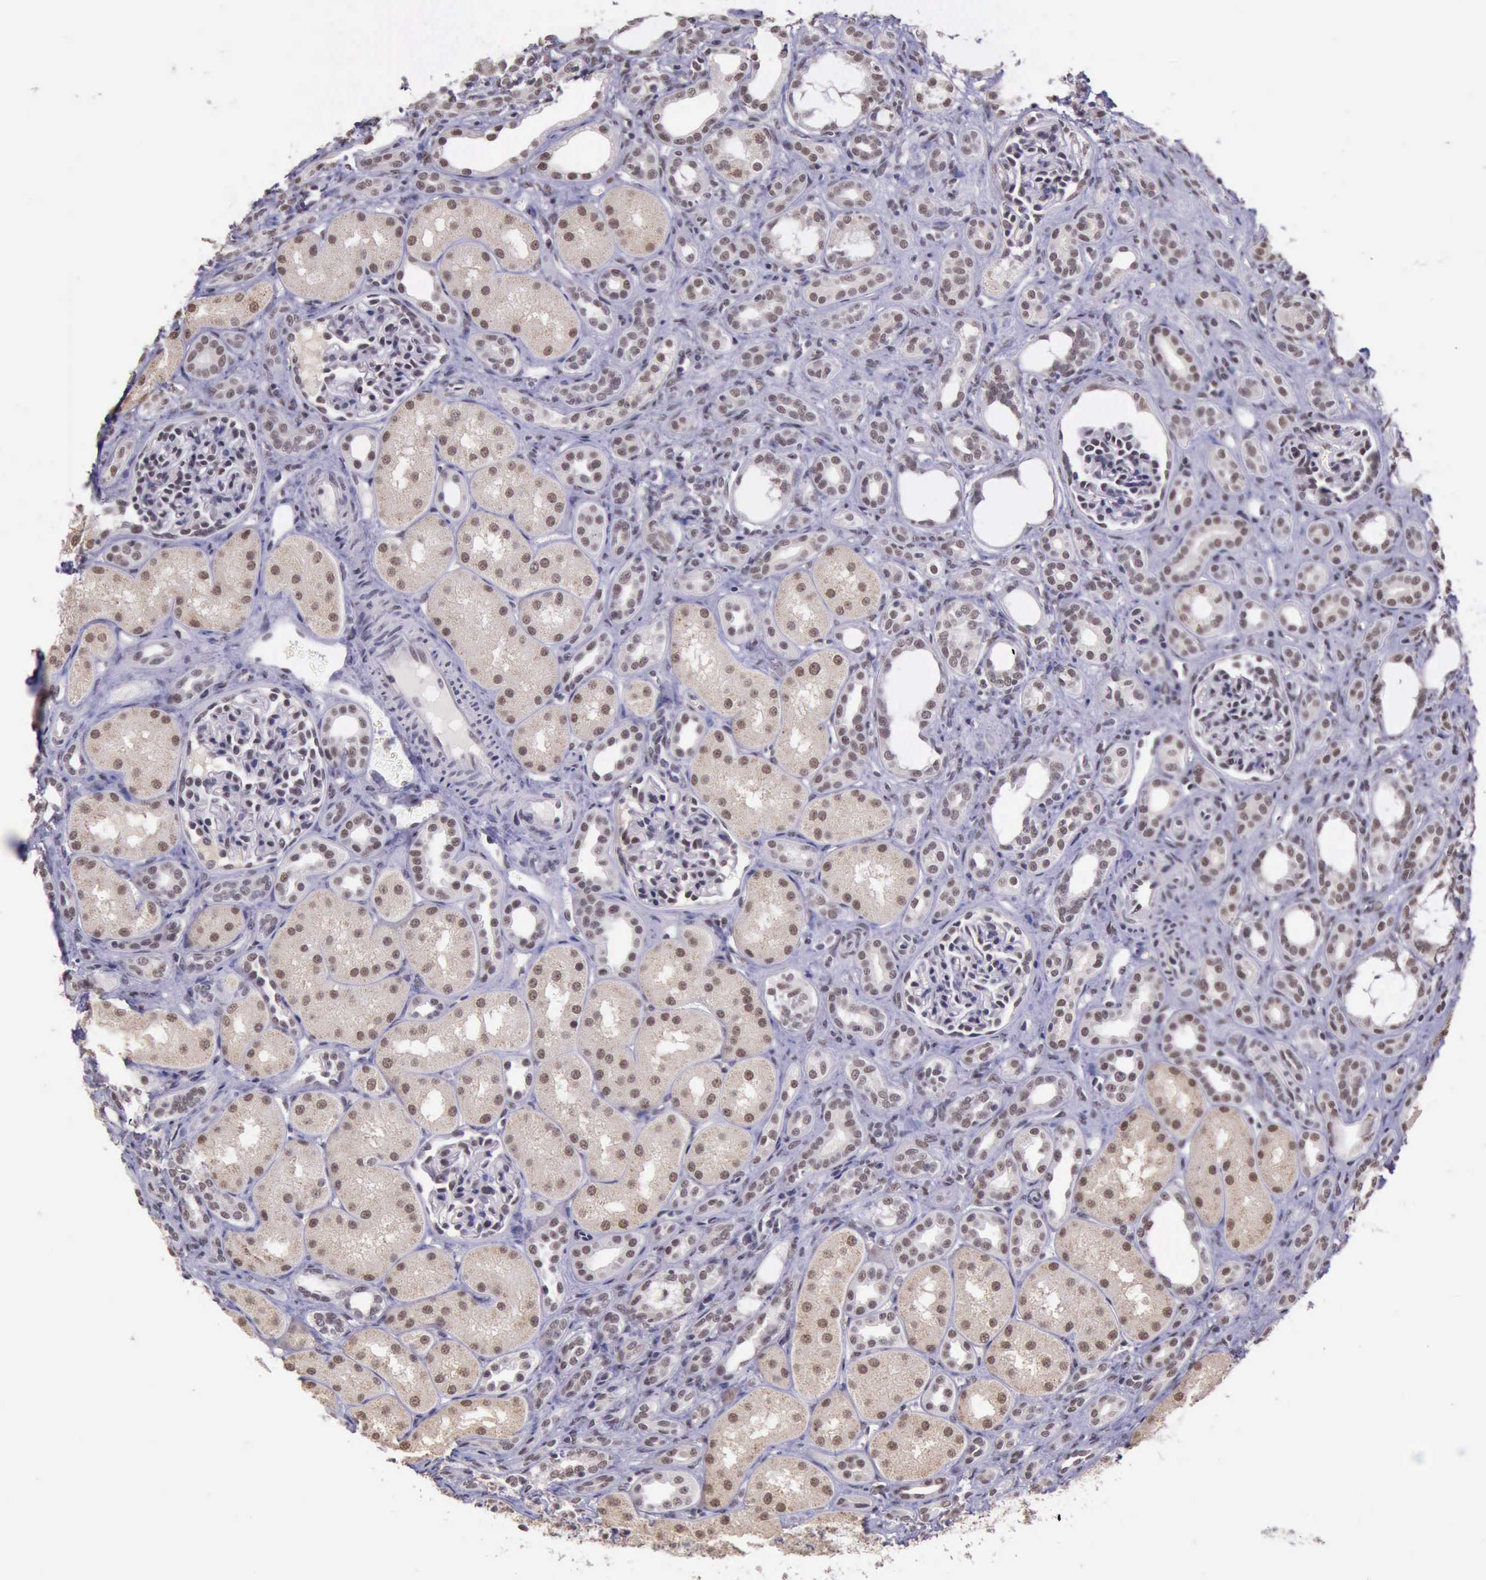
{"staining": {"intensity": "moderate", "quantity": ">75%", "location": "nuclear"}, "tissue": "kidney", "cell_type": "Cells in glomeruli", "image_type": "normal", "snomed": [{"axis": "morphology", "description": "Normal tissue, NOS"}, {"axis": "topography", "description": "Kidney"}], "caption": "The photomicrograph exhibits staining of normal kidney, revealing moderate nuclear protein positivity (brown color) within cells in glomeruli. (DAB (3,3'-diaminobenzidine) = brown stain, brightfield microscopy at high magnification).", "gene": "PRPF39", "patient": {"sex": "male", "age": 7}}